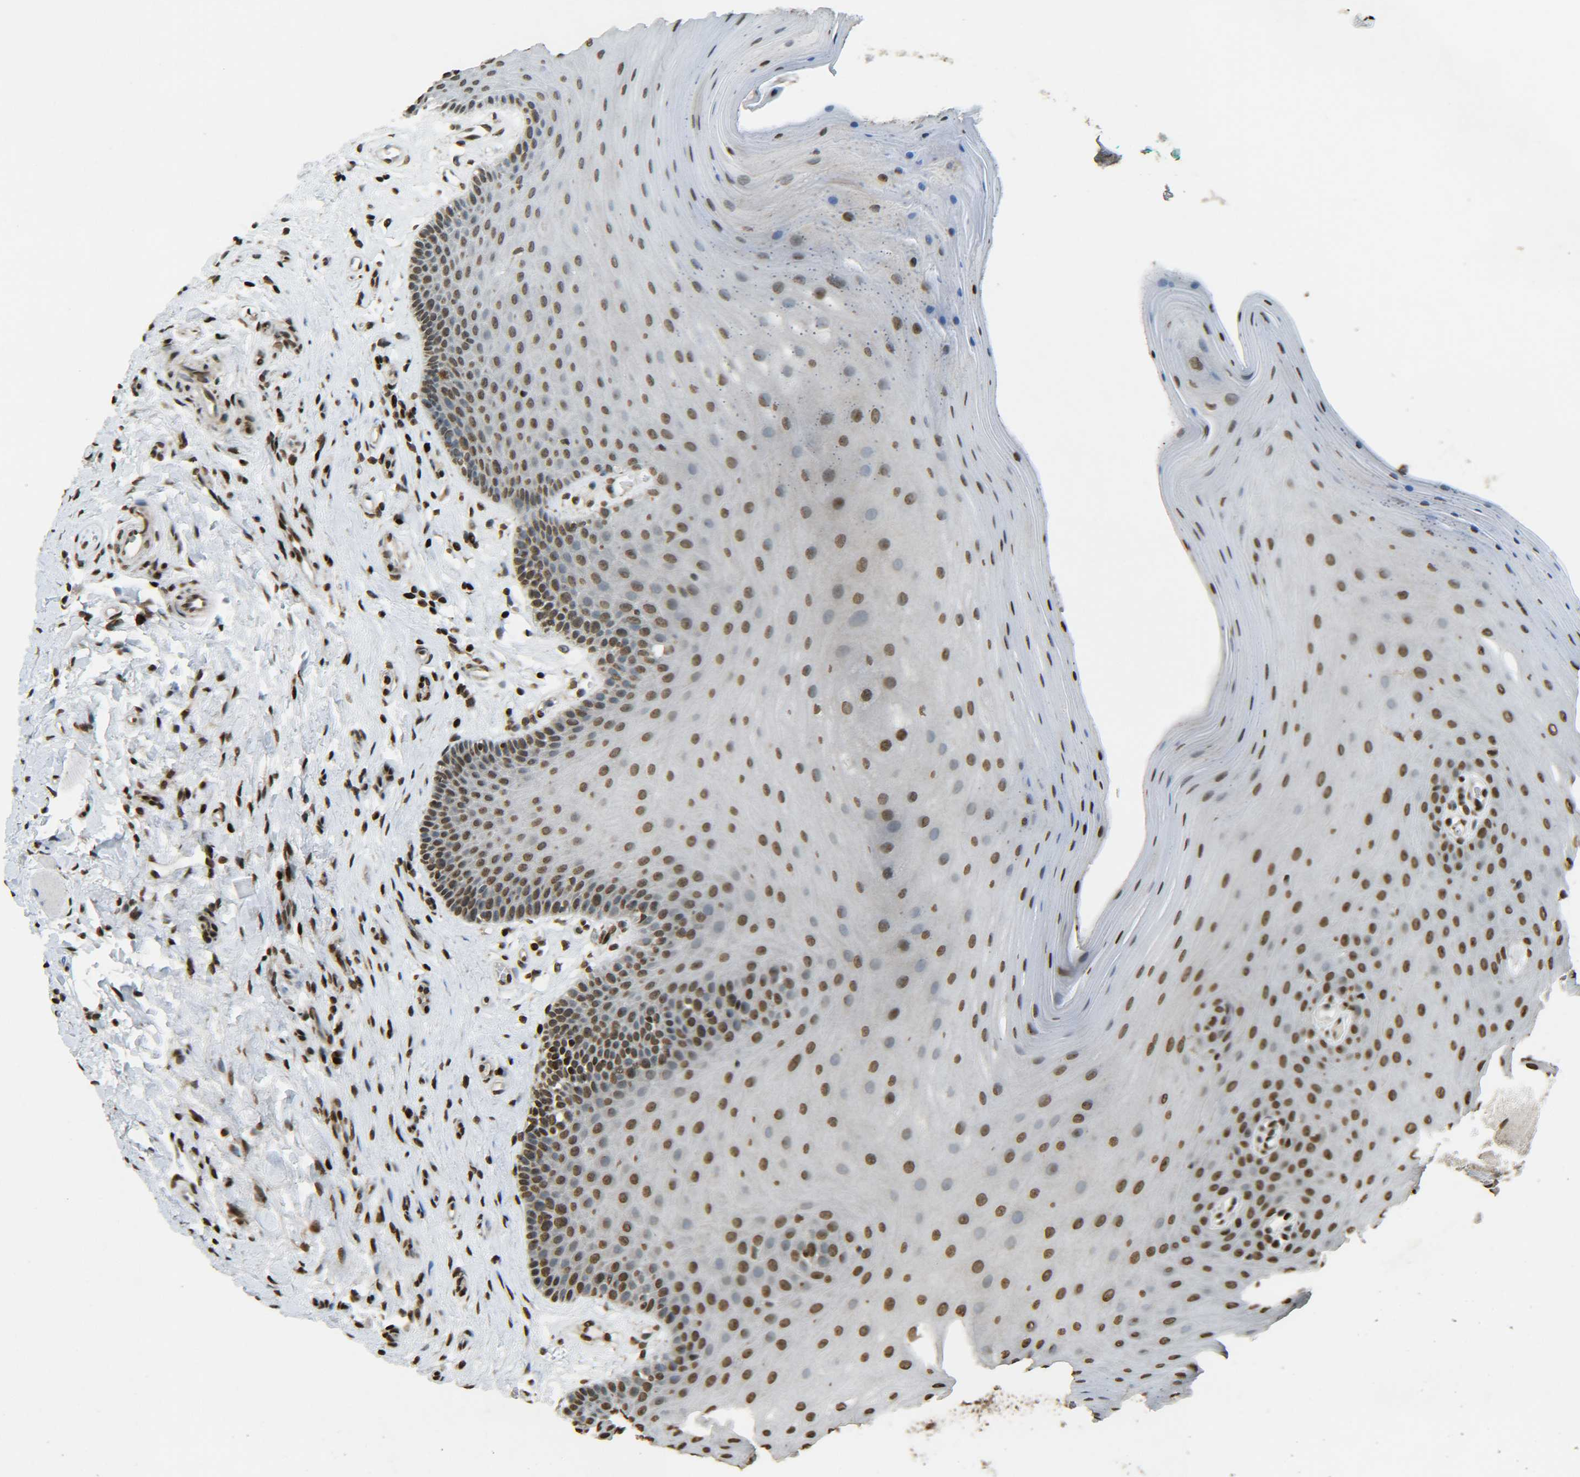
{"staining": {"intensity": "moderate", "quantity": ">75%", "location": "nuclear"}, "tissue": "oral mucosa", "cell_type": "Squamous epithelial cells", "image_type": "normal", "snomed": [{"axis": "morphology", "description": "Normal tissue, NOS"}, {"axis": "topography", "description": "Skeletal muscle"}, {"axis": "topography", "description": "Oral tissue"}], "caption": "Moderate nuclear protein positivity is appreciated in about >75% of squamous epithelial cells in oral mucosa. (DAB IHC, brown staining for protein, blue staining for nuclei).", "gene": "NEUROG2", "patient": {"sex": "male", "age": 58}}